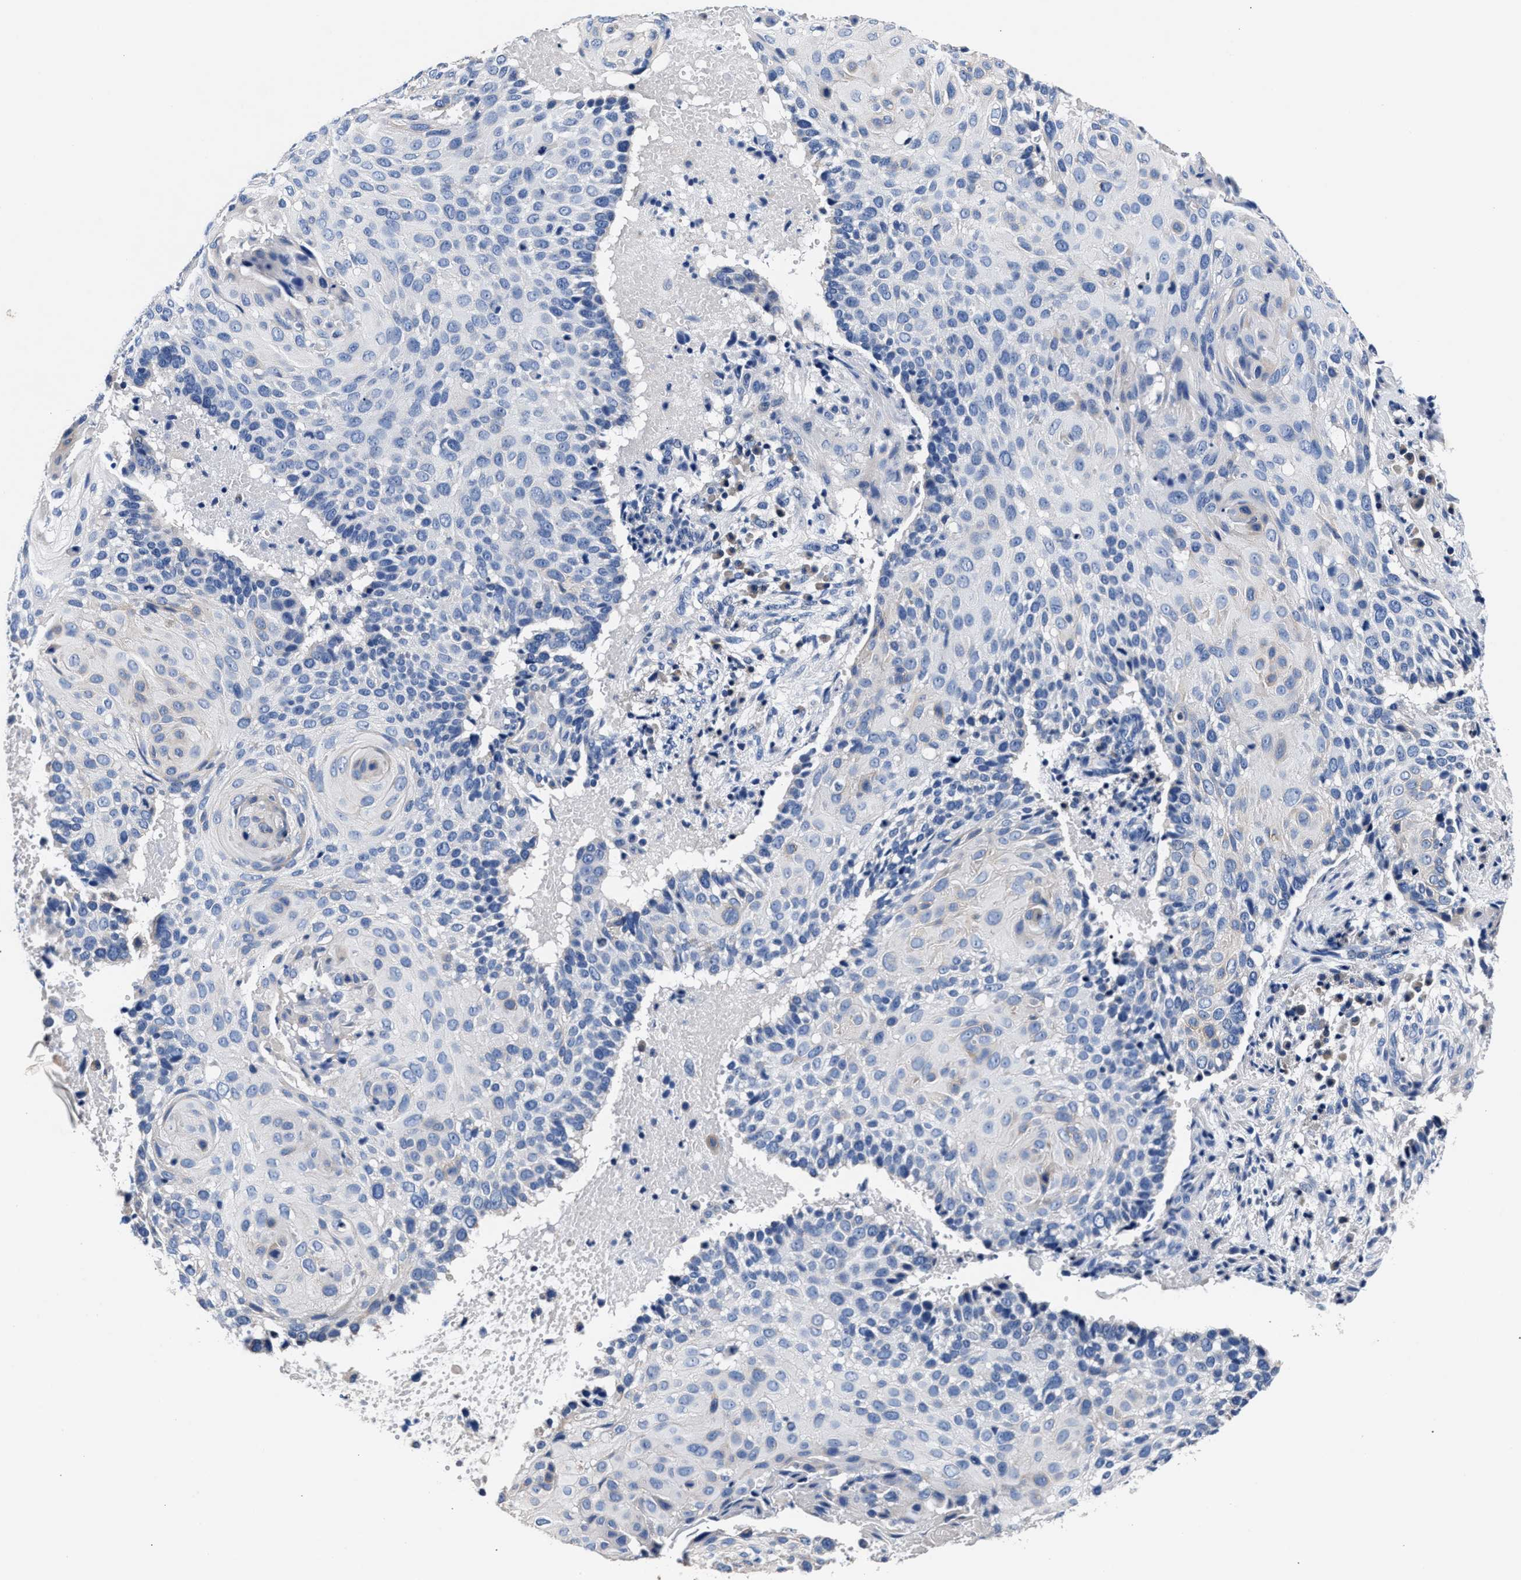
{"staining": {"intensity": "negative", "quantity": "none", "location": "none"}, "tissue": "cervical cancer", "cell_type": "Tumor cells", "image_type": "cancer", "snomed": [{"axis": "morphology", "description": "Squamous cell carcinoma, NOS"}, {"axis": "topography", "description": "Cervix"}], "caption": "The immunohistochemistry (IHC) image has no significant staining in tumor cells of cervical cancer (squamous cell carcinoma) tissue.", "gene": "PHF24", "patient": {"sex": "female", "age": 74}}